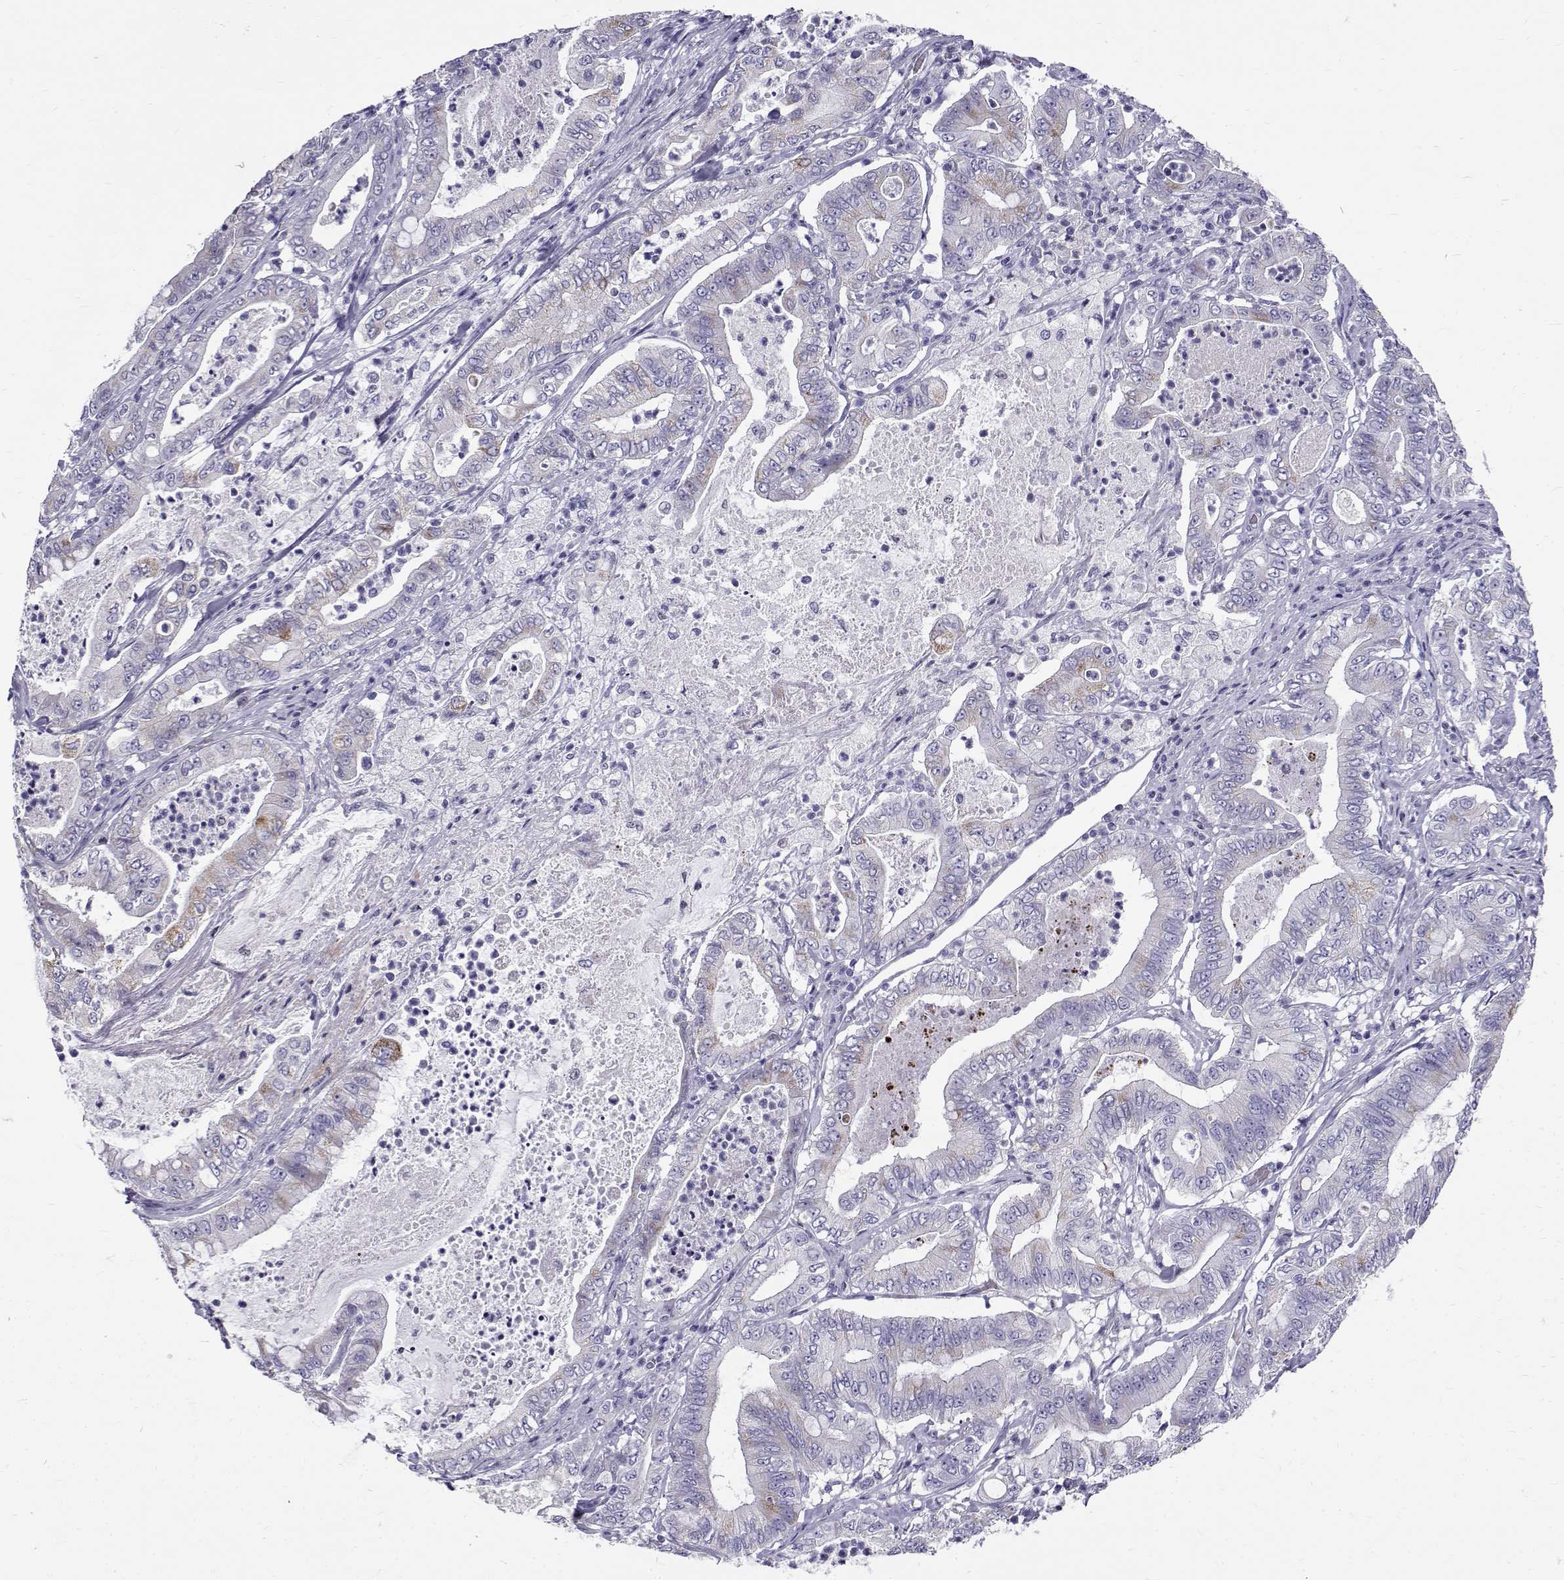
{"staining": {"intensity": "weak", "quantity": "<25%", "location": "cytoplasmic/membranous"}, "tissue": "pancreatic cancer", "cell_type": "Tumor cells", "image_type": "cancer", "snomed": [{"axis": "morphology", "description": "Adenocarcinoma, NOS"}, {"axis": "topography", "description": "Pancreas"}], "caption": "DAB immunohistochemical staining of pancreatic adenocarcinoma displays no significant positivity in tumor cells.", "gene": "IGSF1", "patient": {"sex": "male", "age": 71}}